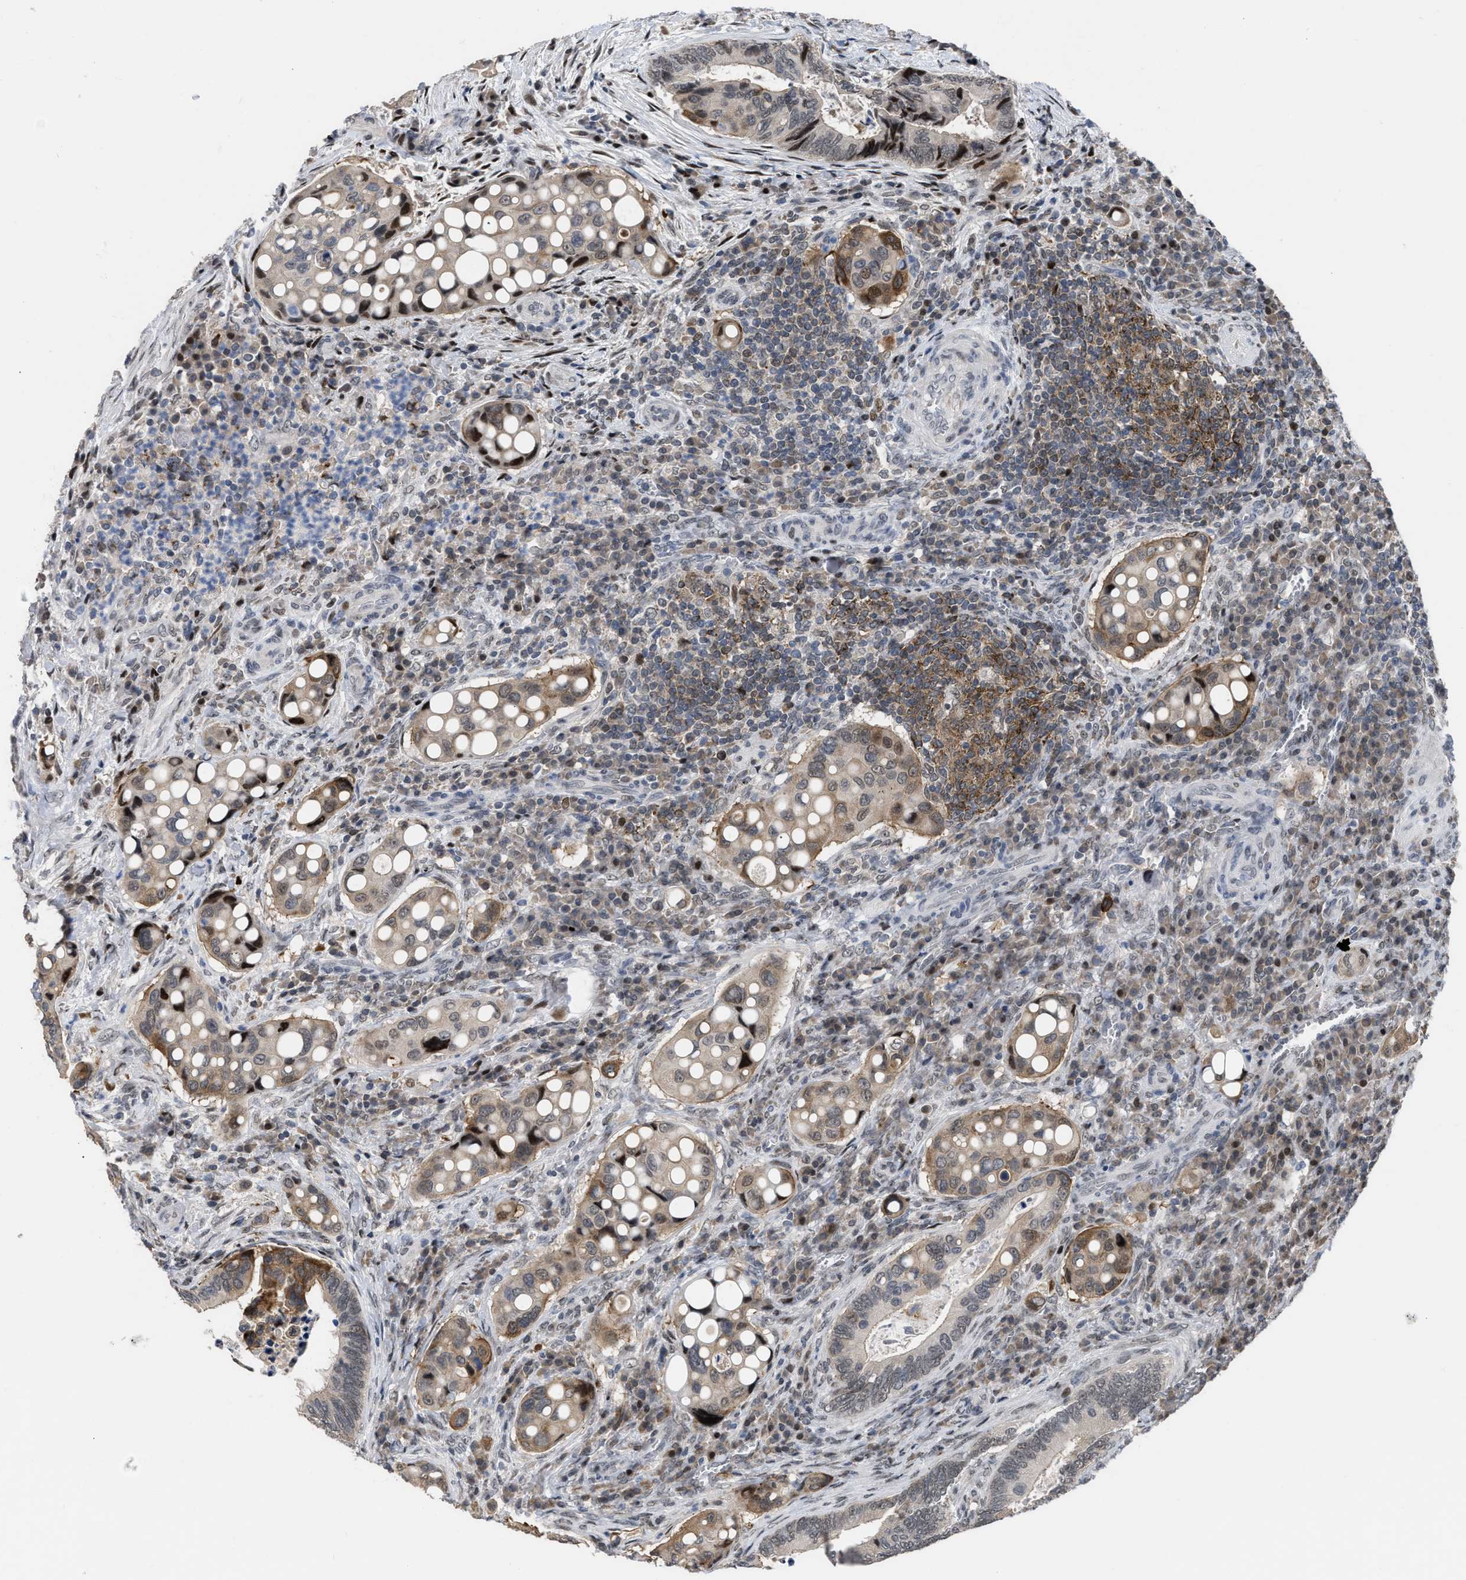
{"staining": {"intensity": "moderate", "quantity": "25%-75%", "location": "cytoplasmic/membranous,nuclear"}, "tissue": "colorectal cancer", "cell_type": "Tumor cells", "image_type": "cancer", "snomed": [{"axis": "morphology", "description": "Inflammation, NOS"}, {"axis": "morphology", "description": "Adenocarcinoma, NOS"}, {"axis": "topography", "description": "Colon"}], "caption": "A histopathology image of colorectal cancer stained for a protein exhibits moderate cytoplasmic/membranous and nuclear brown staining in tumor cells.", "gene": "SETDB1", "patient": {"sex": "male", "age": 72}}